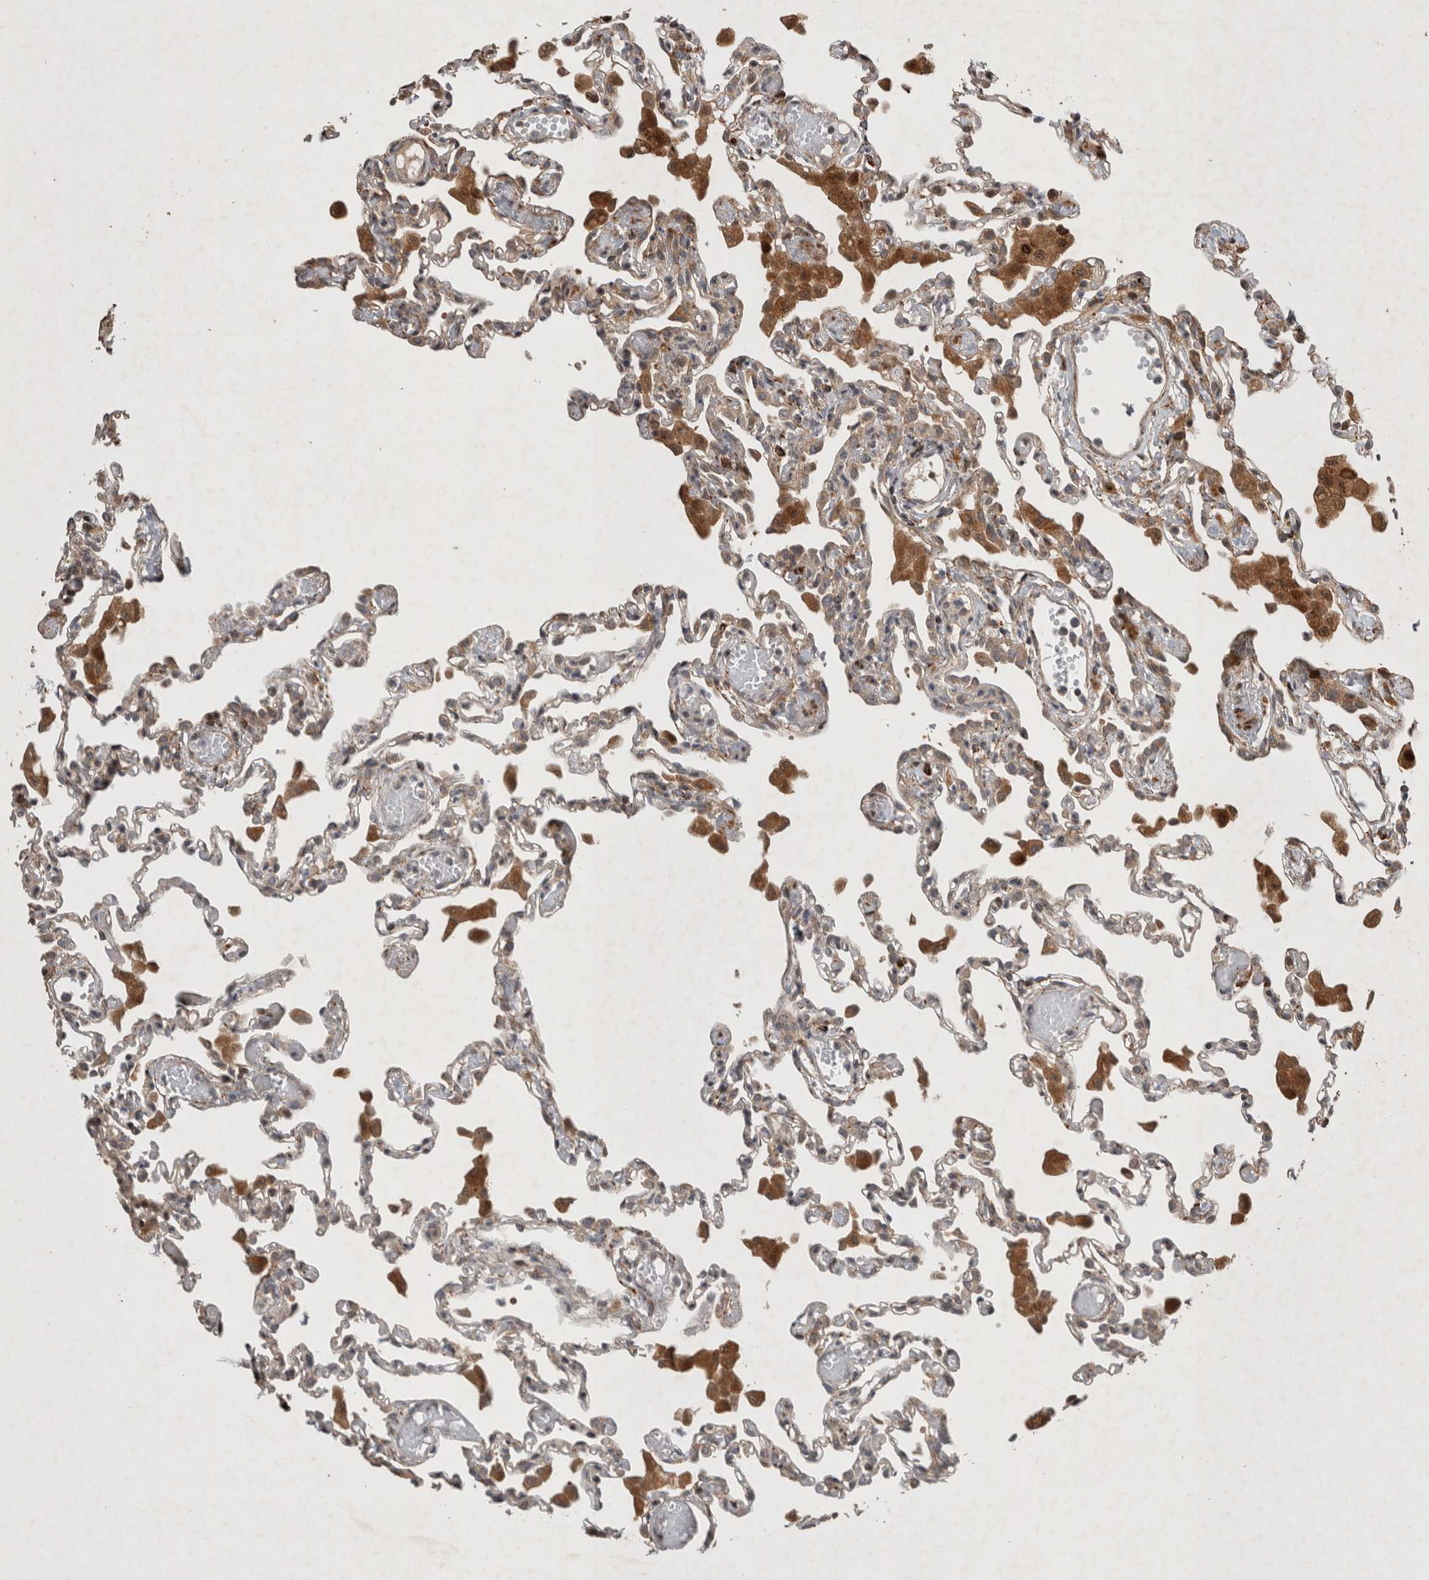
{"staining": {"intensity": "weak", "quantity": "25%-75%", "location": "cytoplasmic/membranous"}, "tissue": "lung", "cell_type": "Alveolar cells", "image_type": "normal", "snomed": [{"axis": "morphology", "description": "Normal tissue, NOS"}, {"axis": "topography", "description": "Bronchus"}, {"axis": "topography", "description": "Lung"}], "caption": "Immunohistochemistry histopathology image of benign lung: lung stained using IHC demonstrates low levels of weak protein expression localized specifically in the cytoplasmic/membranous of alveolar cells, appearing as a cytoplasmic/membranous brown color.", "gene": "SERAC1", "patient": {"sex": "female", "age": 49}}